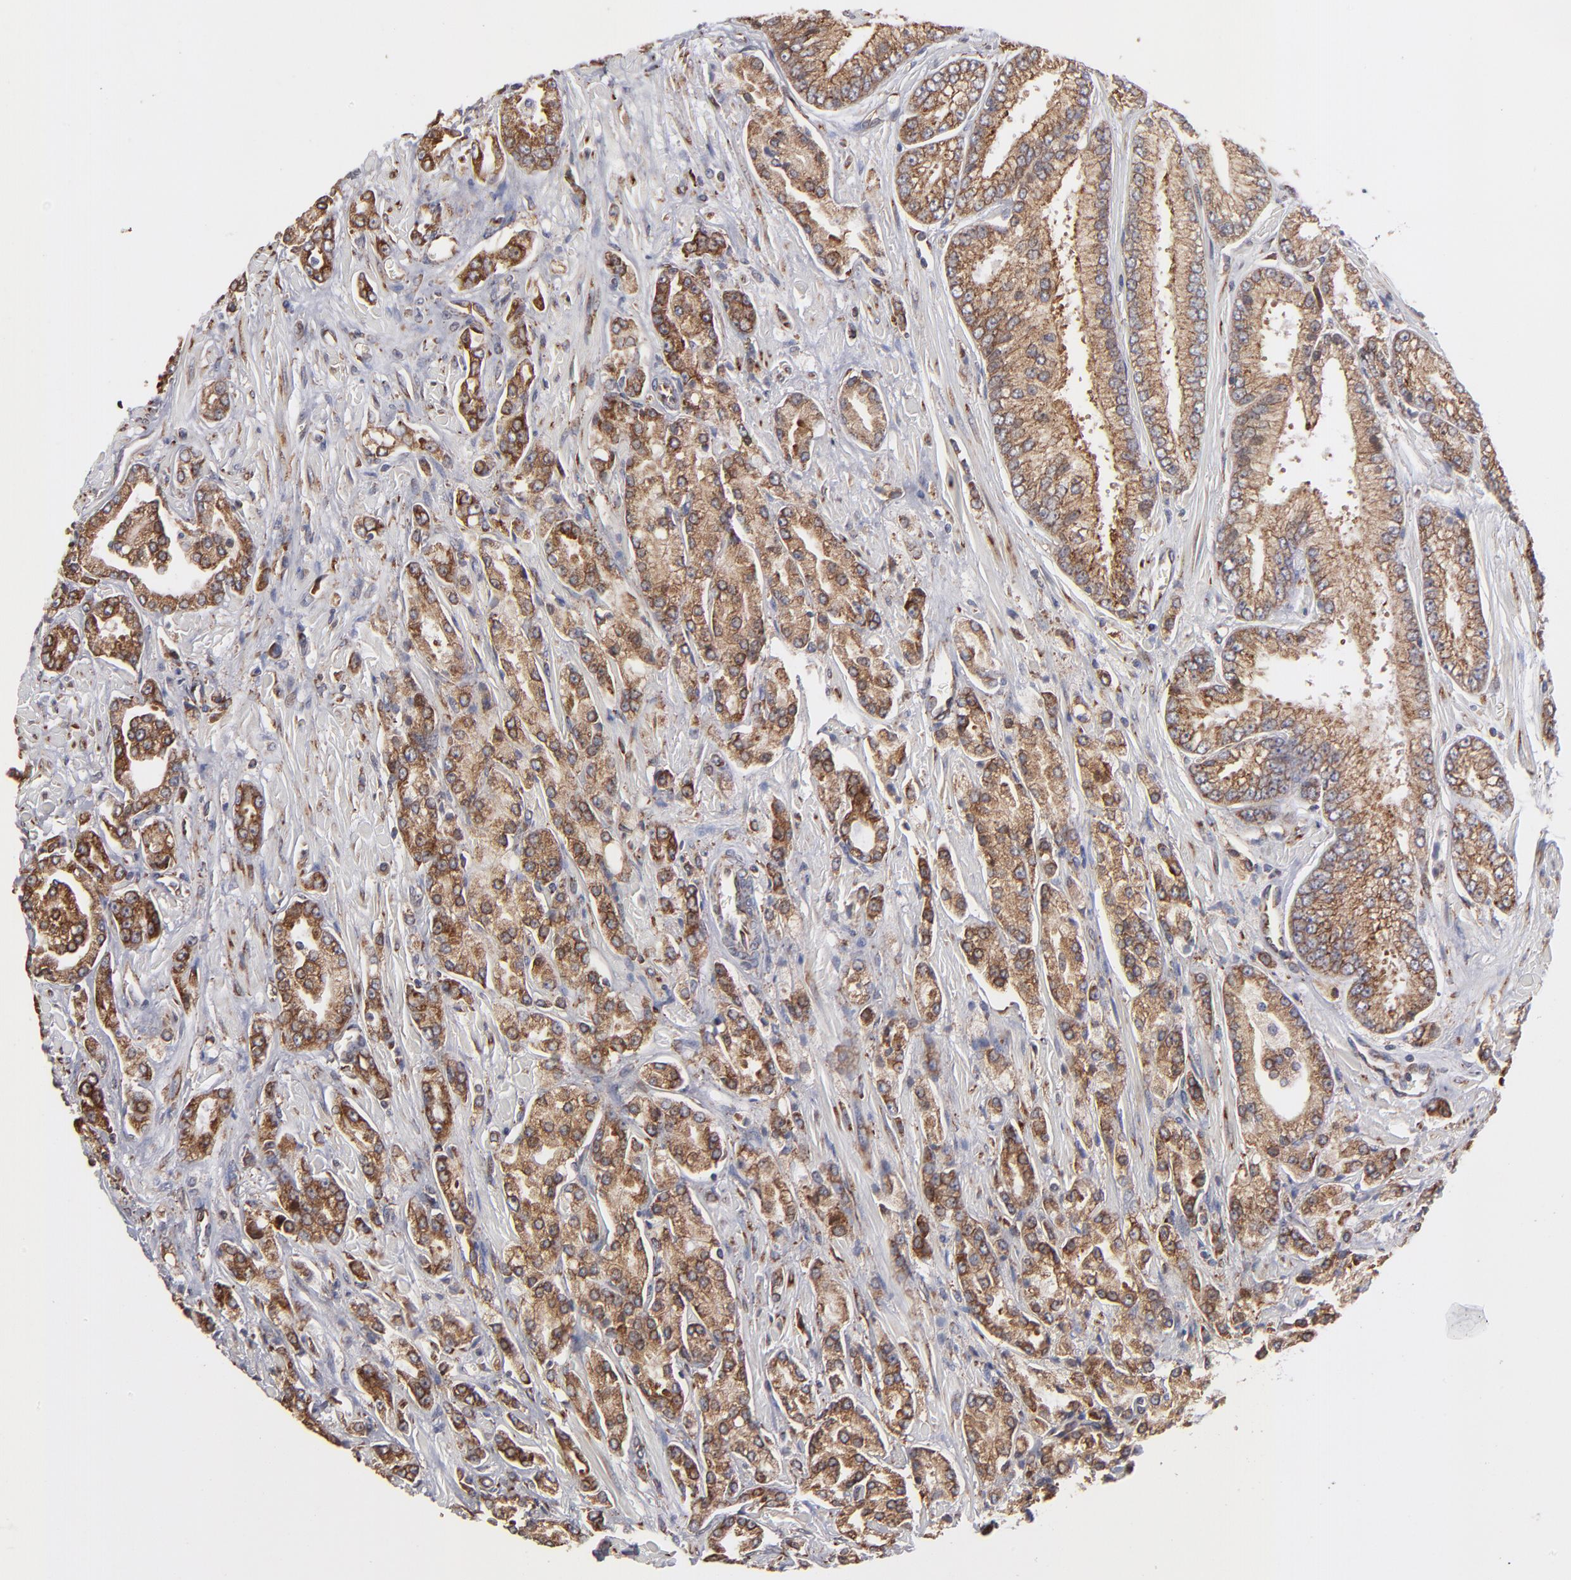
{"staining": {"intensity": "moderate", "quantity": ">75%", "location": "cytoplasmic/membranous"}, "tissue": "prostate cancer", "cell_type": "Tumor cells", "image_type": "cancer", "snomed": [{"axis": "morphology", "description": "Adenocarcinoma, High grade"}, {"axis": "topography", "description": "Prostate"}], "caption": "This histopathology image displays immunohistochemistry staining of prostate cancer (adenocarcinoma (high-grade)), with medium moderate cytoplasmic/membranous staining in approximately >75% of tumor cells.", "gene": "KTN1", "patient": {"sex": "male", "age": 71}}